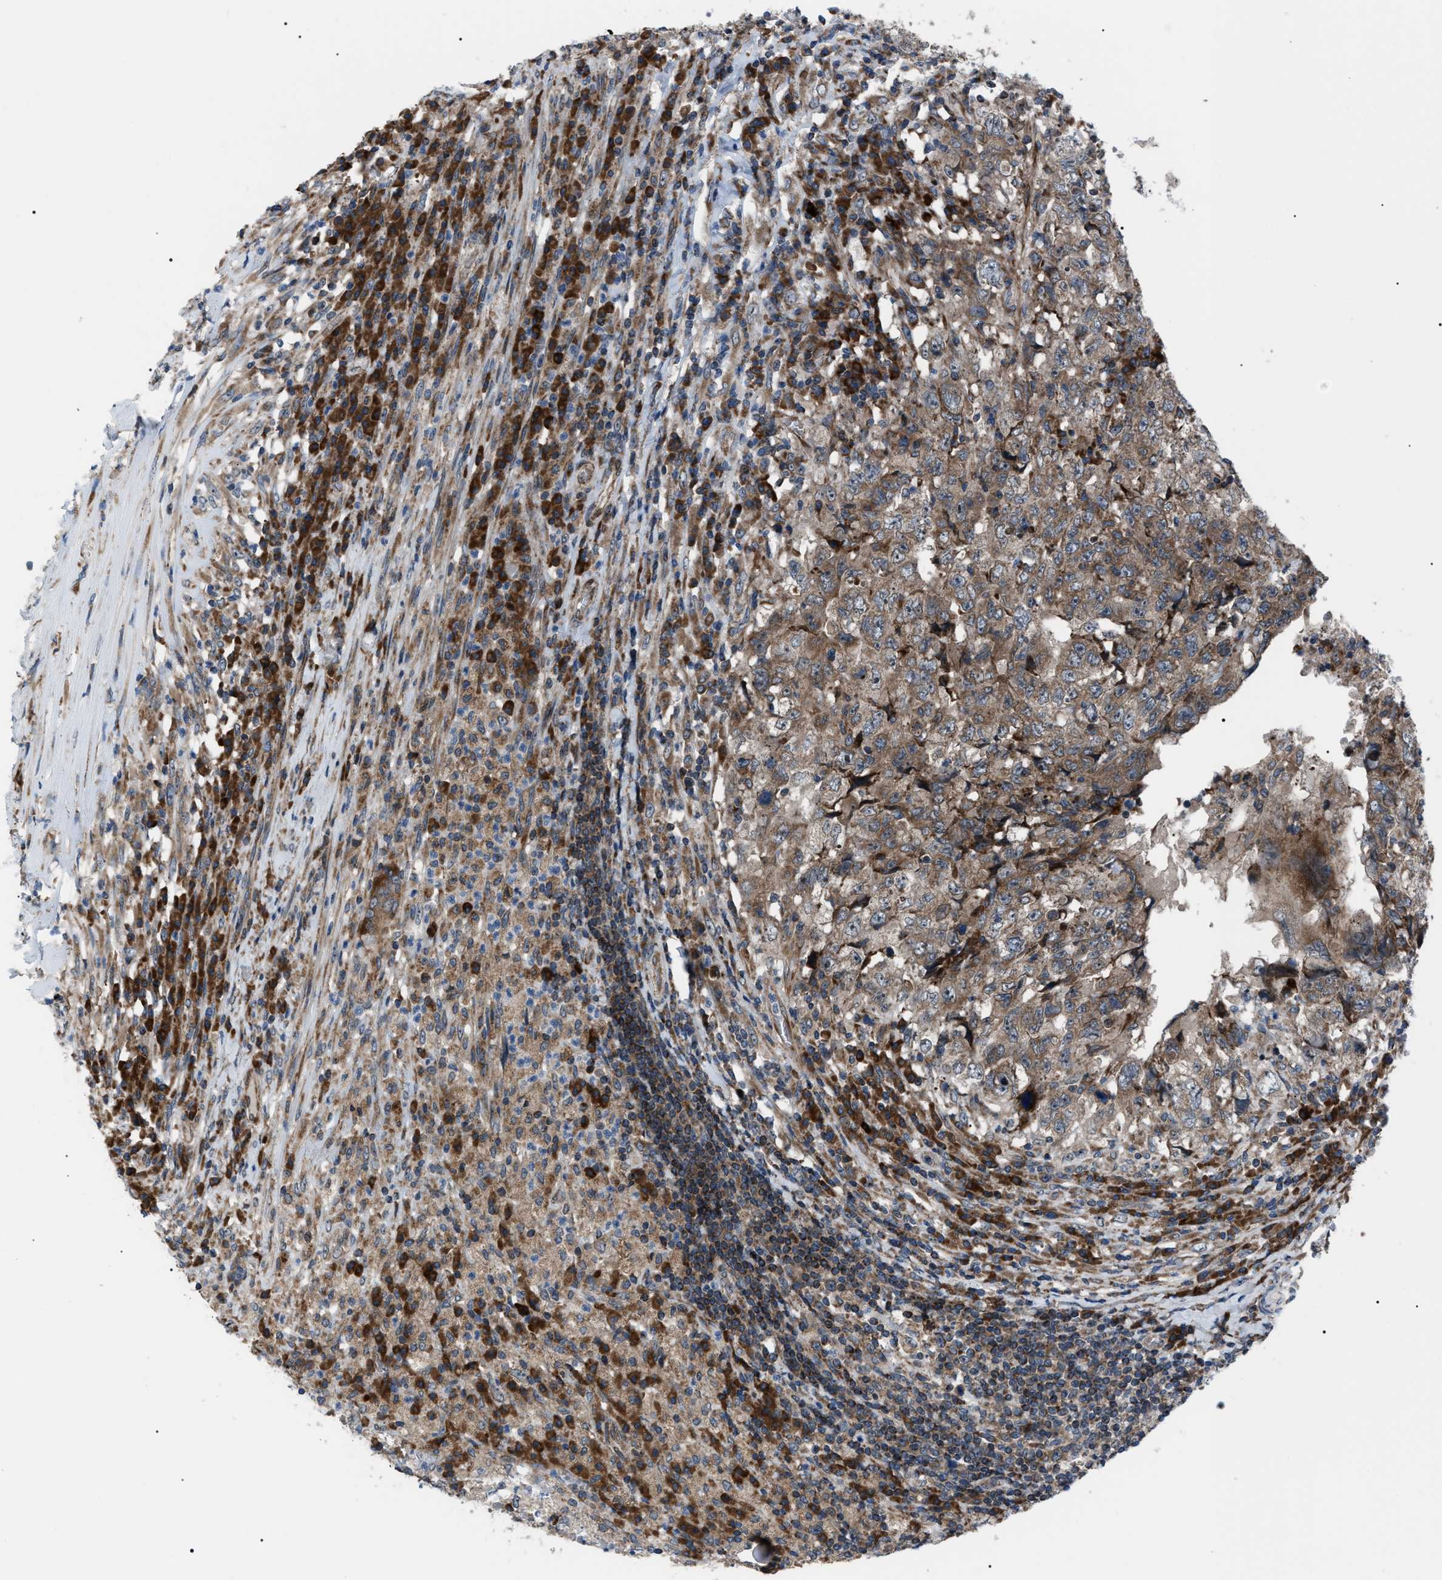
{"staining": {"intensity": "moderate", "quantity": ">75%", "location": "cytoplasmic/membranous"}, "tissue": "testis cancer", "cell_type": "Tumor cells", "image_type": "cancer", "snomed": [{"axis": "morphology", "description": "Necrosis, NOS"}, {"axis": "morphology", "description": "Carcinoma, Embryonal, NOS"}, {"axis": "topography", "description": "Testis"}], "caption": "Embryonal carcinoma (testis) stained for a protein reveals moderate cytoplasmic/membranous positivity in tumor cells.", "gene": "AGO2", "patient": {"sex": "male", "age": 19}}